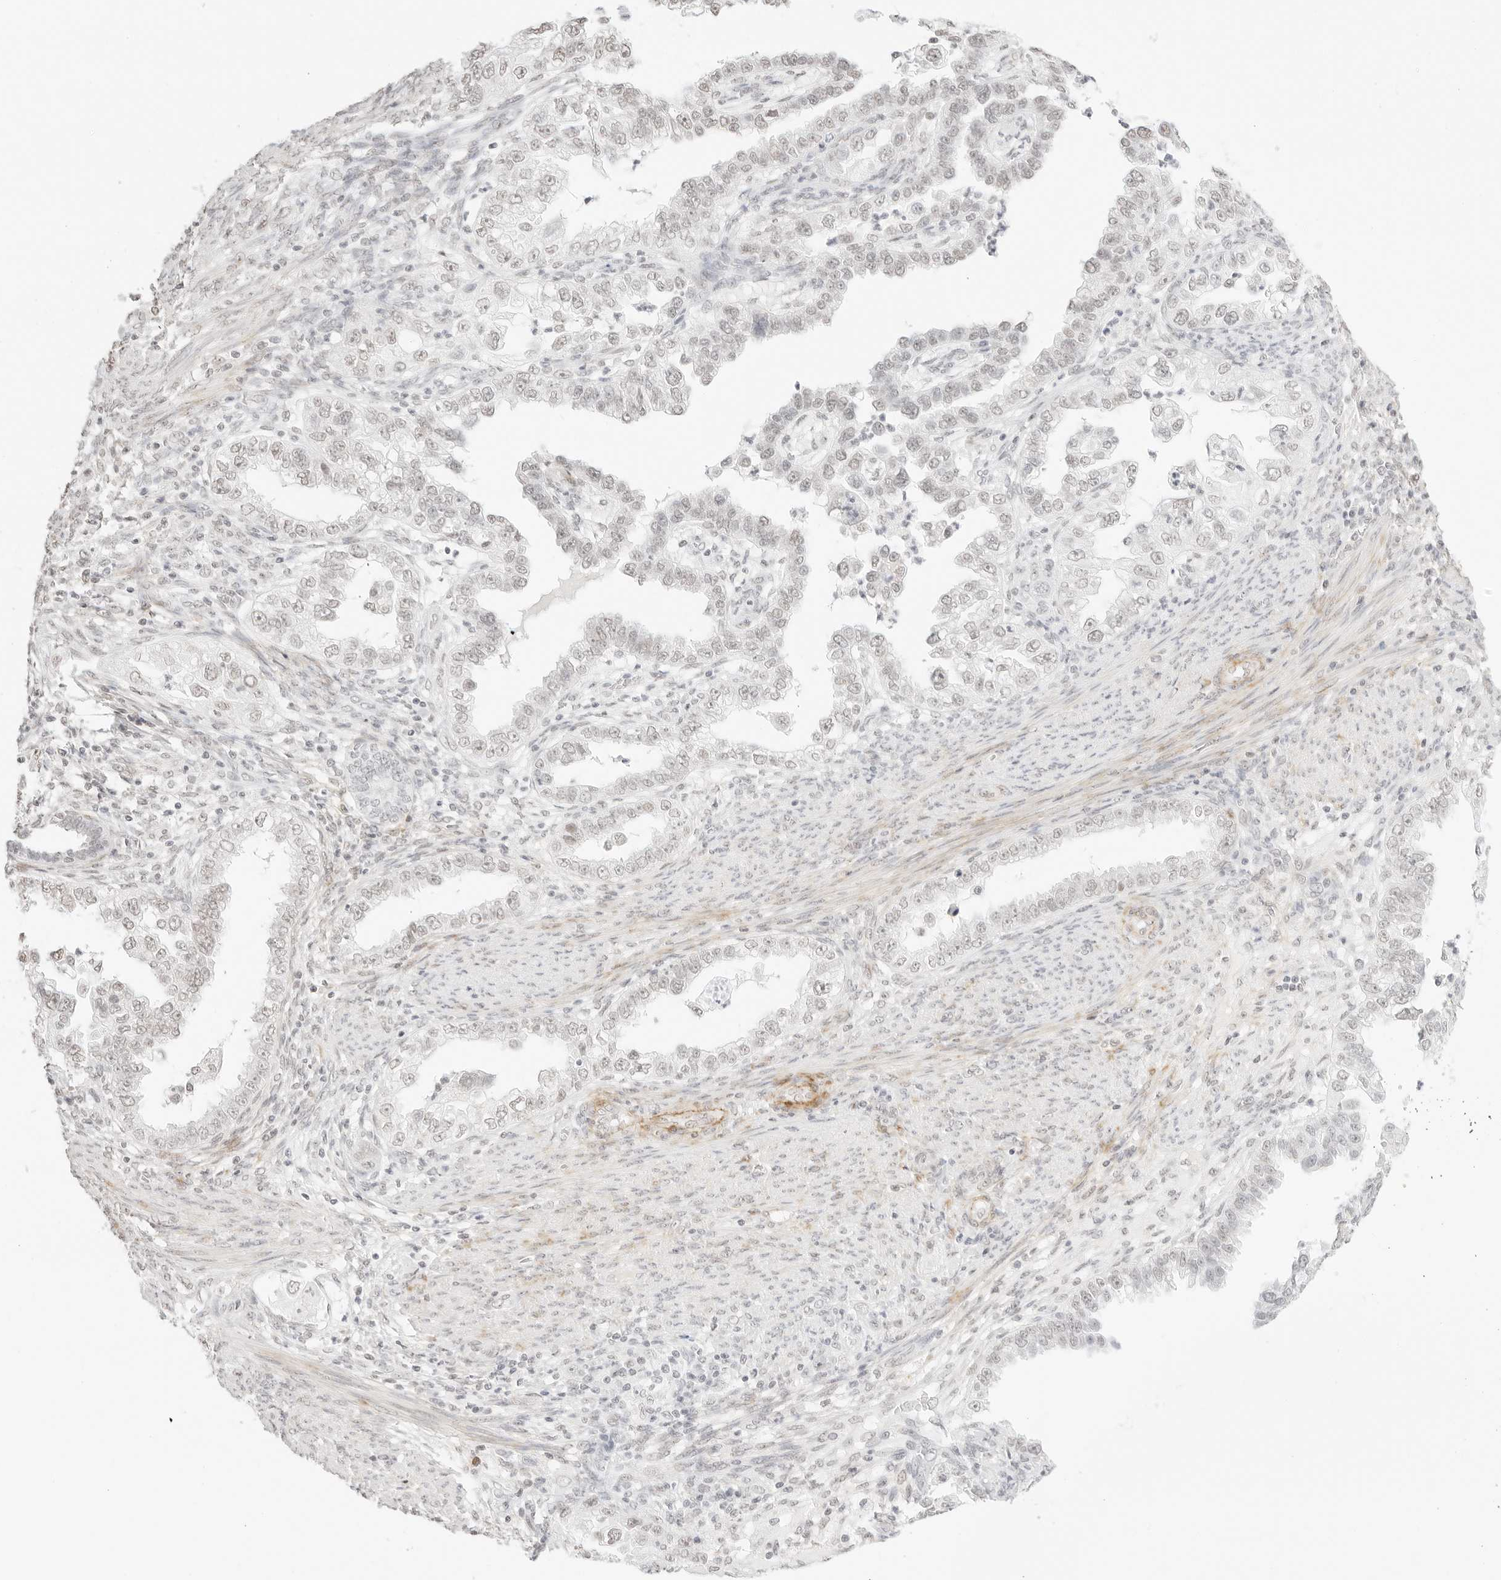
{"staining": {"intensity": "negative", "quantity": "none", "location": "none"}, "tissue": "endometrial cancer", "cell_type": "Tumor cells", "image_type": "cancer", "snomed": [{"axis": "morphology", "description": "Adenocarcinoma, NOS"}, {"axis": "topography", "description": "Endometrium"}], "caption": "A photomicrograph of endometrial cancer (adenocarcinoma) stained for a protein reveals no brown staining in tumor cells.", "gene": "FBLN5", "patient": {"sex": "female", "age": 85}}